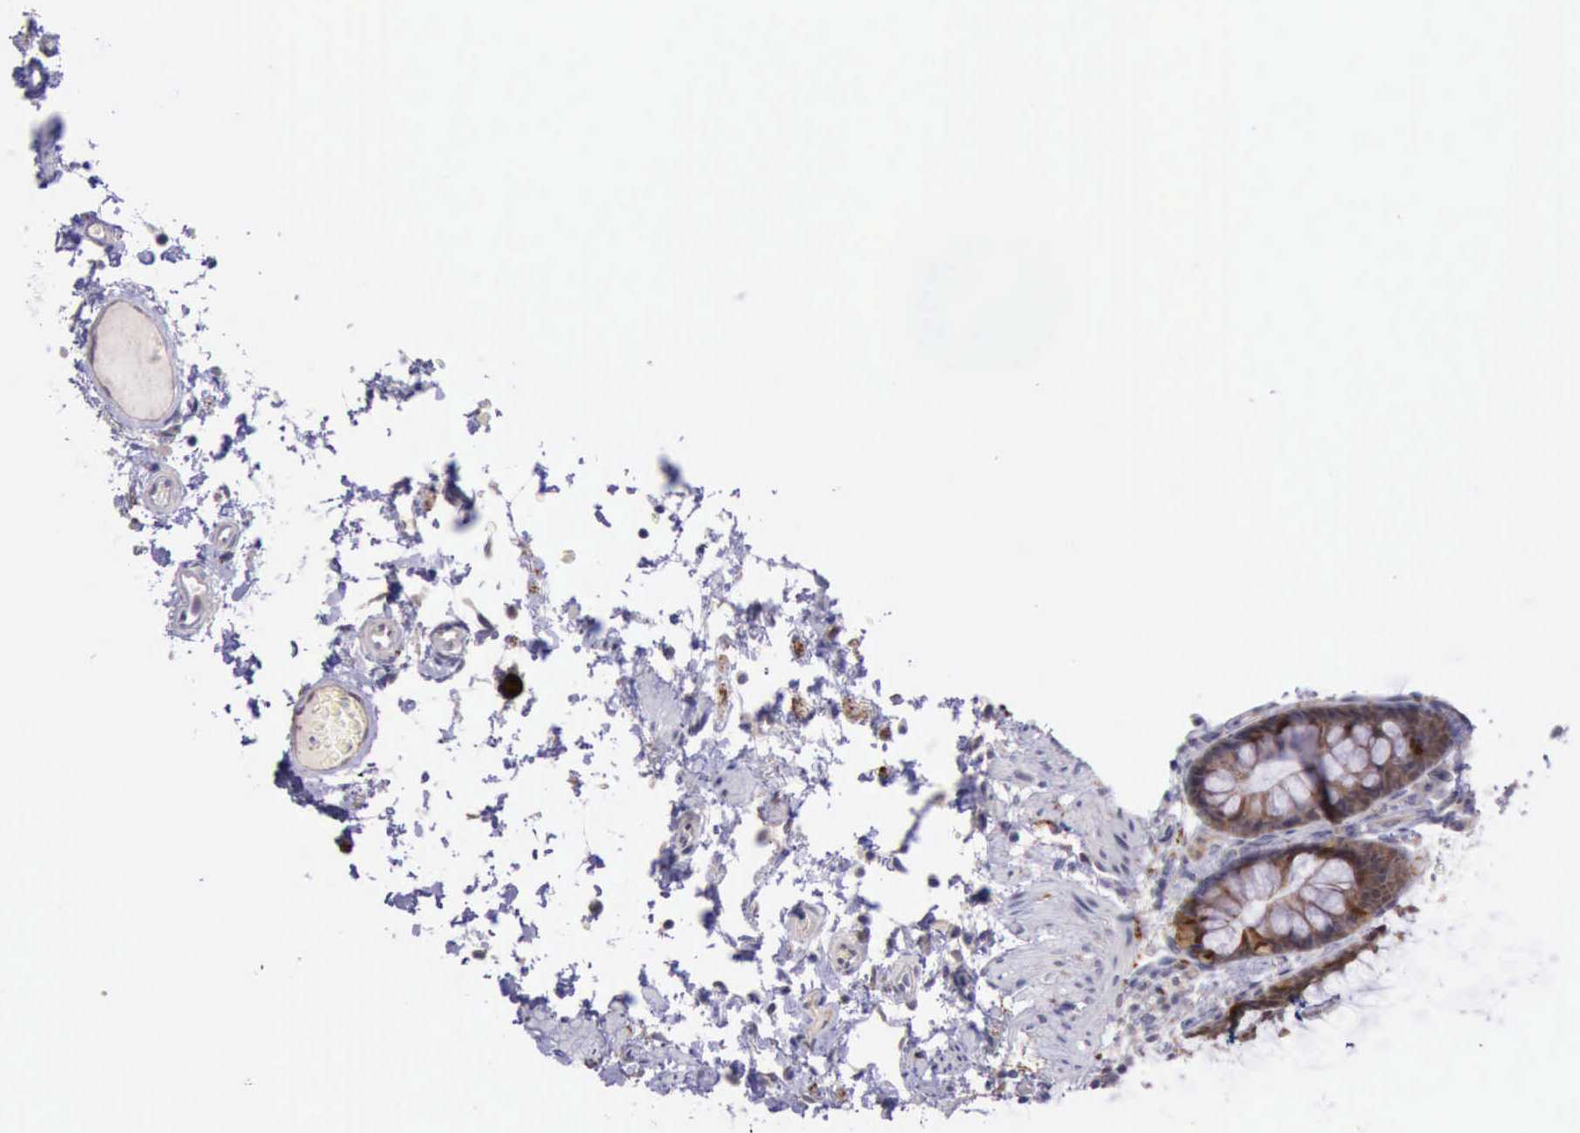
{"staining": {"intensity": "moderate", "quantity": ">75%", "location": "cytoplasmic/membranous"}, "tissue": "rectum", "cell_type": "Glandular cells", "image_type": "normal", "snomed": [{"axis": "morphology", "description": "Normal tissue, NOS"}, {"axis": "topography", "description": "Rectum"}], "caption": "Rectum stained with IHC displays moderate cytoplasmic/membranous positivity in approximately >75% of glandular cells.", "gene": "PLEK2", "patient": {"sex": "male", "age": 92}}